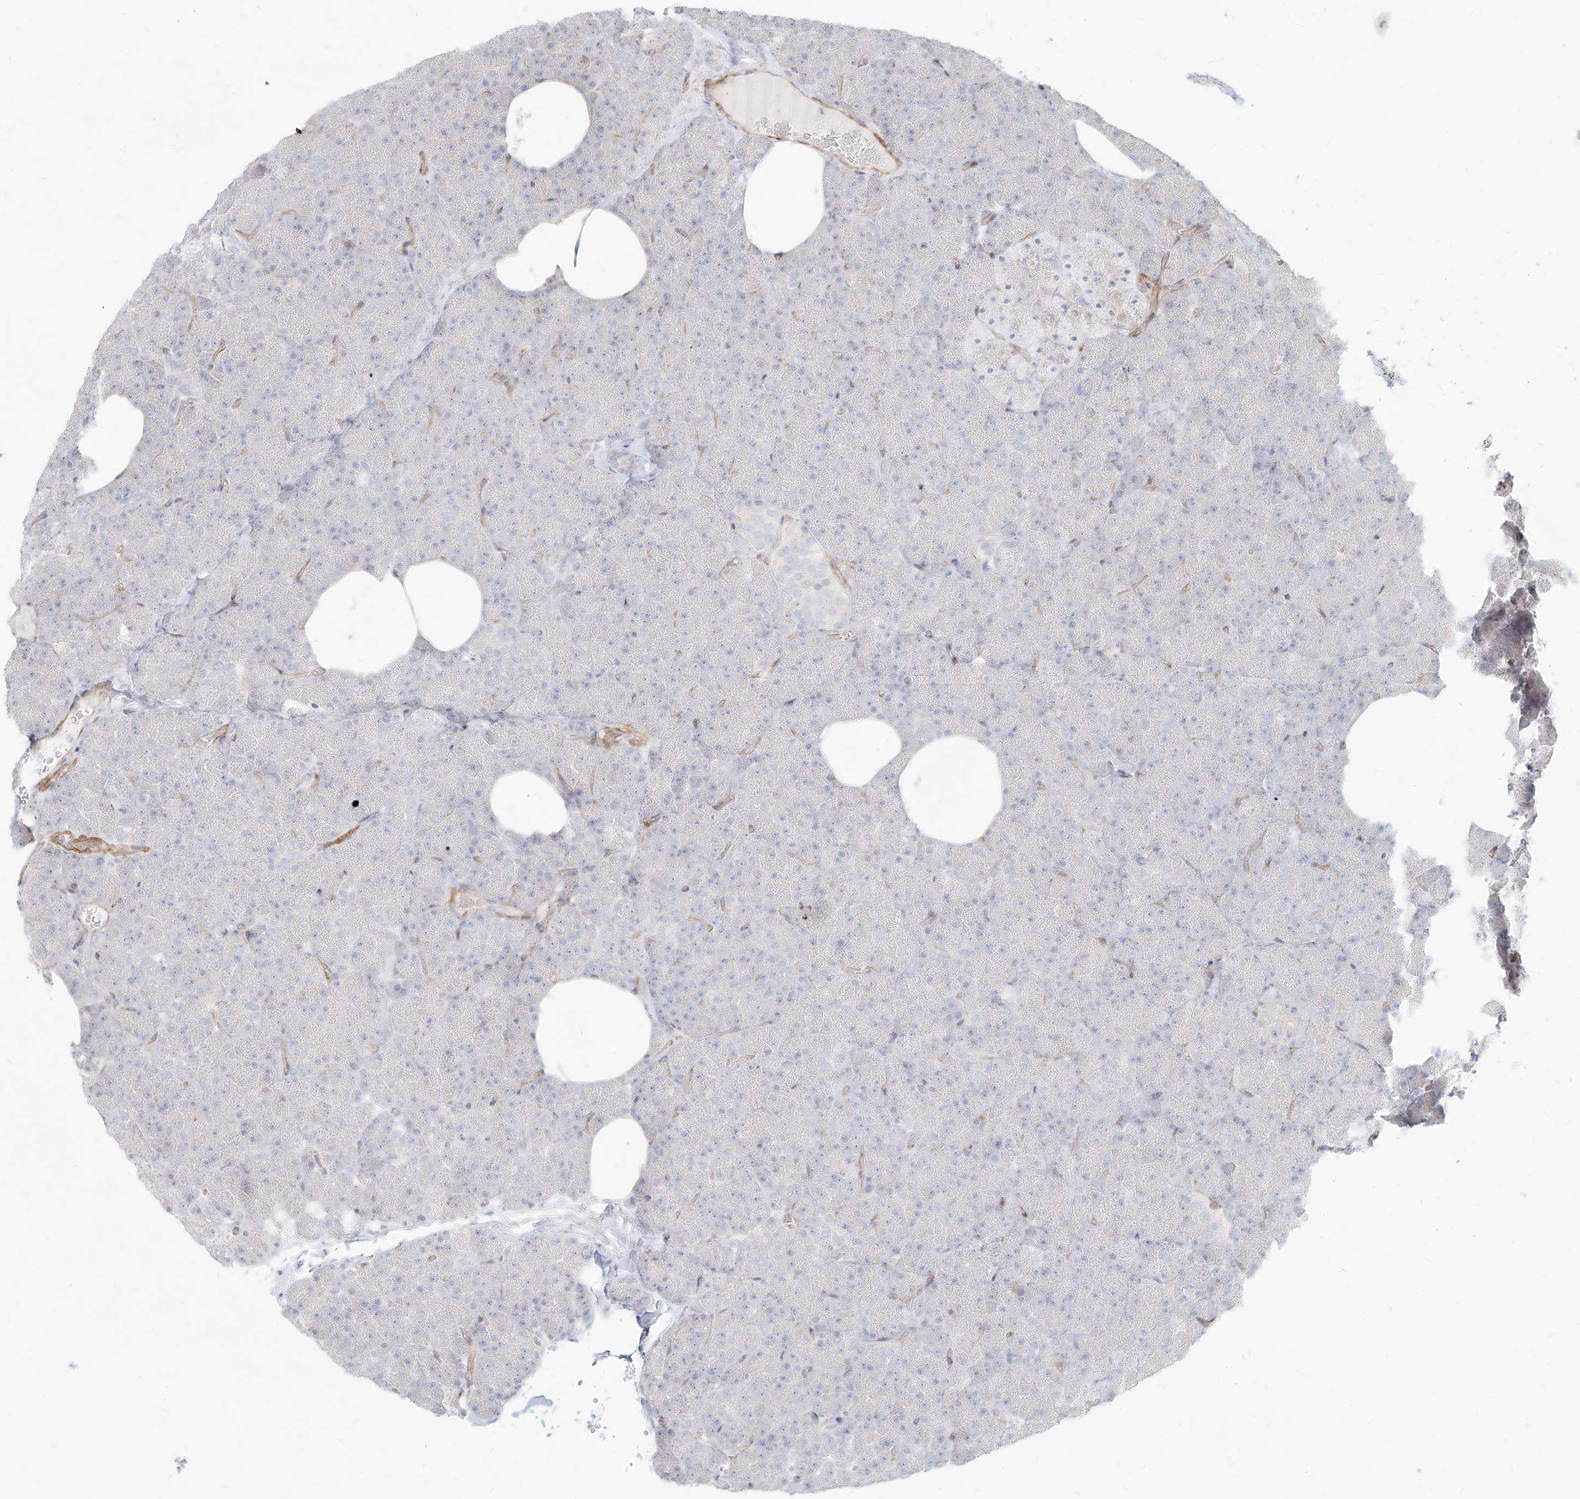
{"staining": {"intensity": "negative", "quantity": "none", "location": "none"}, "tissue": "pancreas", "cell_type": "Exocrine glandular cells", "image_type": "normal", "snomed": [{"axis": "morphology", "description": "Normal tissue, NOS"}, {"axis": "morphology", "description": "Carcinoid, malignant, NOS"}, {"axis": "topography", "description": "Pancreas"}], "caption": "IHC micrograph of normal pancreas stained for a protein (brown), which displays no expression in exocrine glandular cells.", "gene": "ITPKB", "patient": {"sex": "female", "age": 35}}